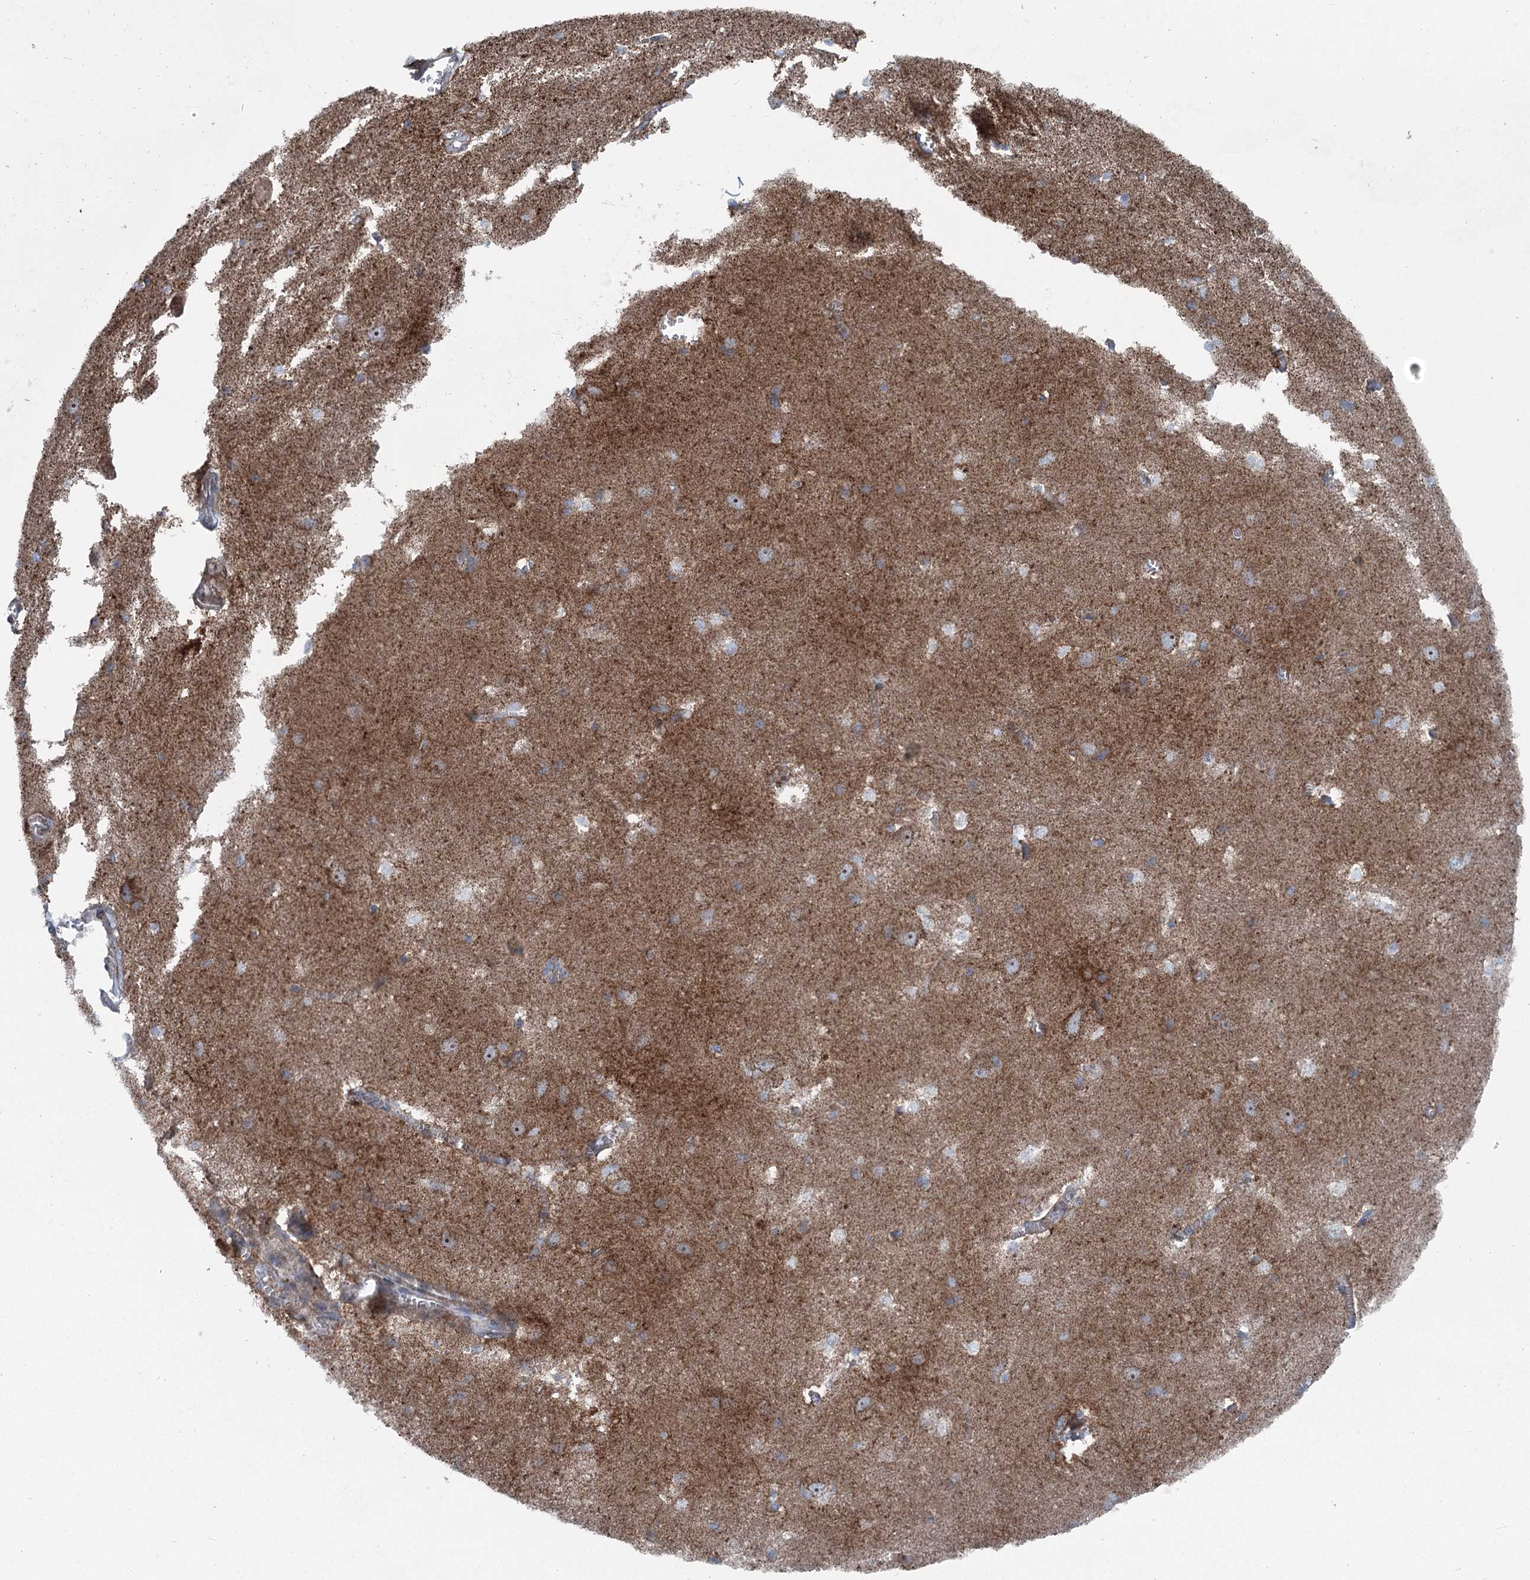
{"staining": {"intensity": "moderate", "quantity": "<25%", "location": "cytoplasmic/membranous"}, "tissue": "caudate", "cell_type": "Glial cells", "image_type": "normal", "snomed": [{"axis": "morphology", "description": "Normal tissue, NOS"}, {"axis": "topography", "description": "Lateral ventricle wall"}], "caption": "Moderate cytoplasmic/membranous positivity for a protein is identified in approximately <25% of glial cells of benign caudate using immunohistochemistry.", "gene": "MARK2", "patient": {"sex": "male", "age": 37}}